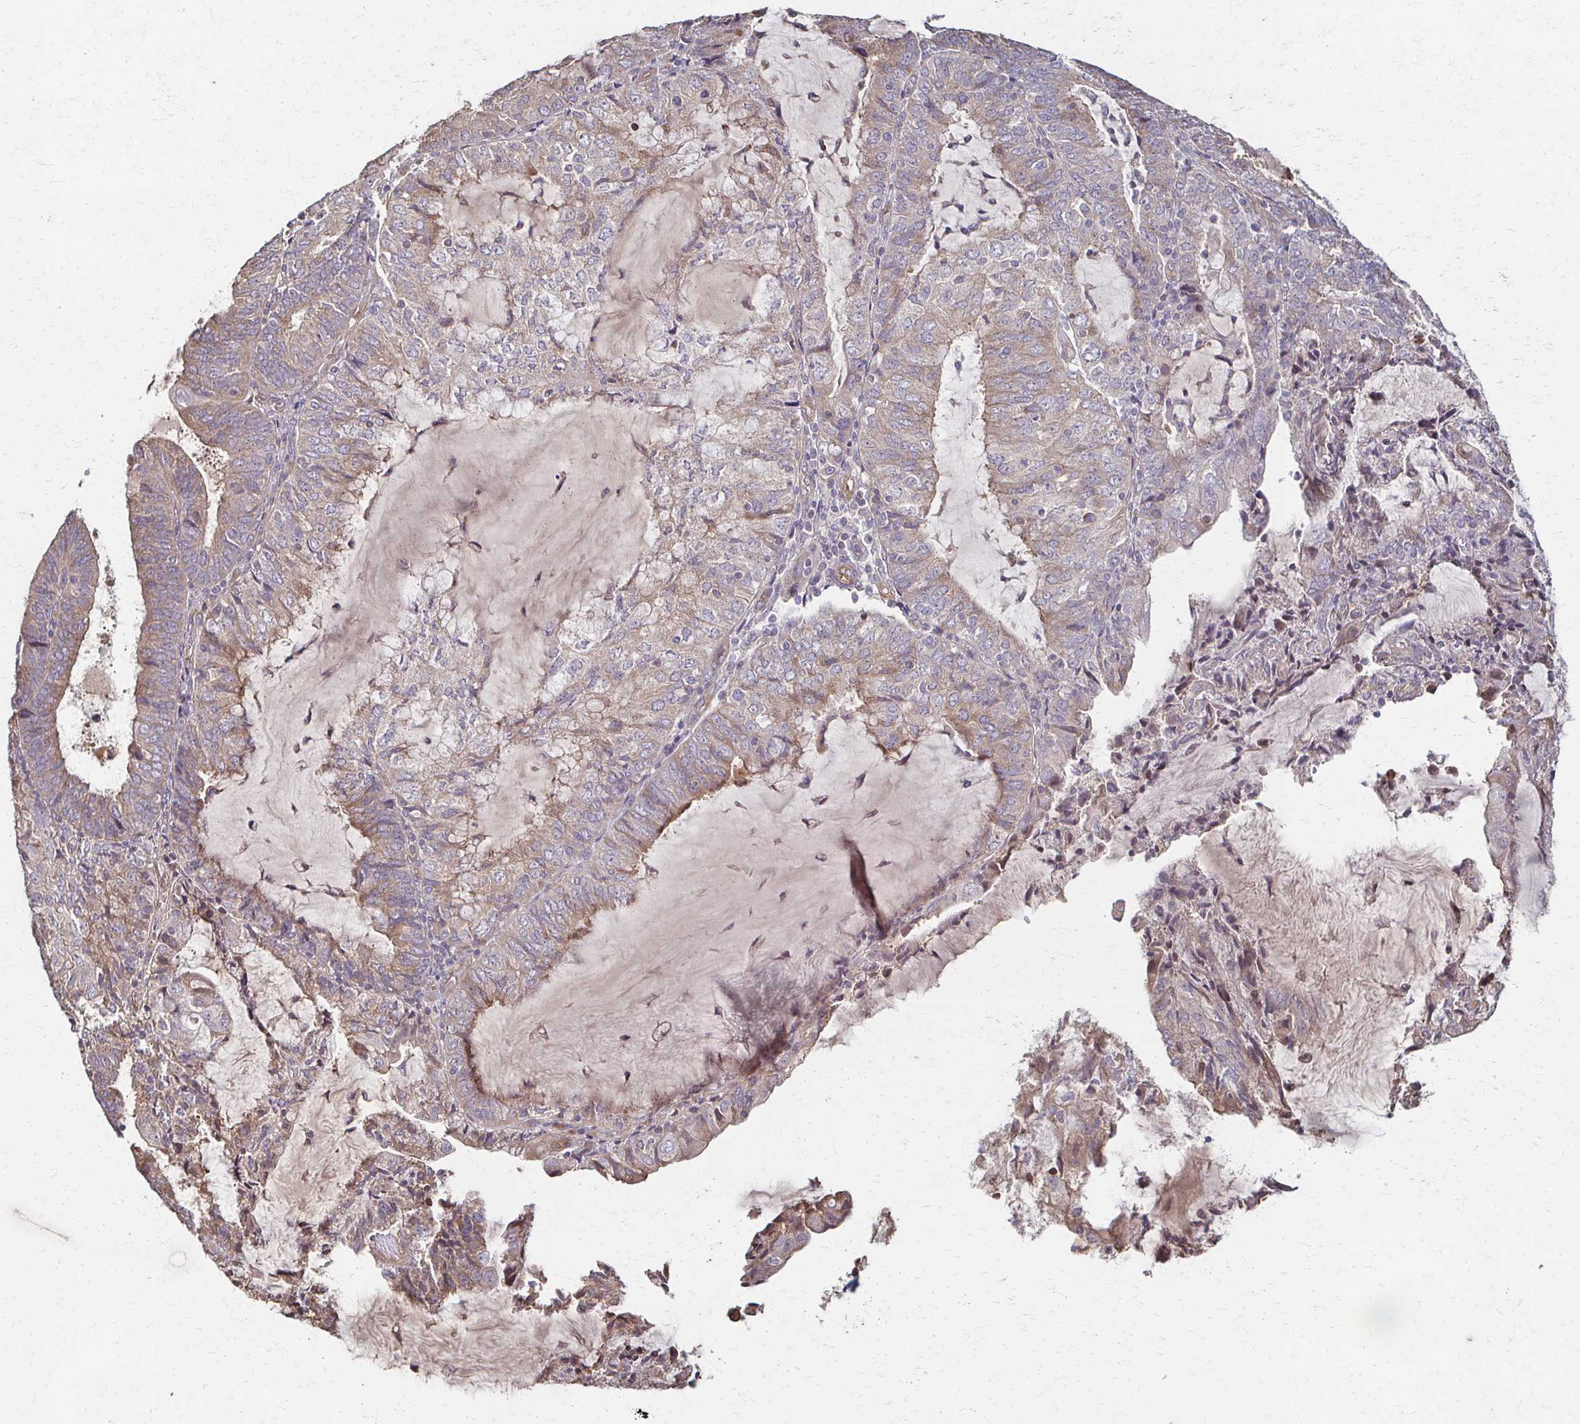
{"staining": {"intensity": "weak", "quantity": "25%-75%", "location": "cytoplasmic/membranous"}, "tissue": "endometrial cancer", "cell_type": "Tumor cells", "image_type": "cancer", "snomed": [{"axis": "morphology", "description": "Adenocarcinoma, NOS"}, {"axis": "topography", "description": "Endometrium"}], "caption": "Weak cytoplasmic/membranous positivity for a protein is seen in about 25%-75% of tumor cells of endometrial cancer (adenocarcinoma) using immunohistochemistry (IHC).", "gene": "IL18BP", "patient": {"sex": "female", "age": 81}}